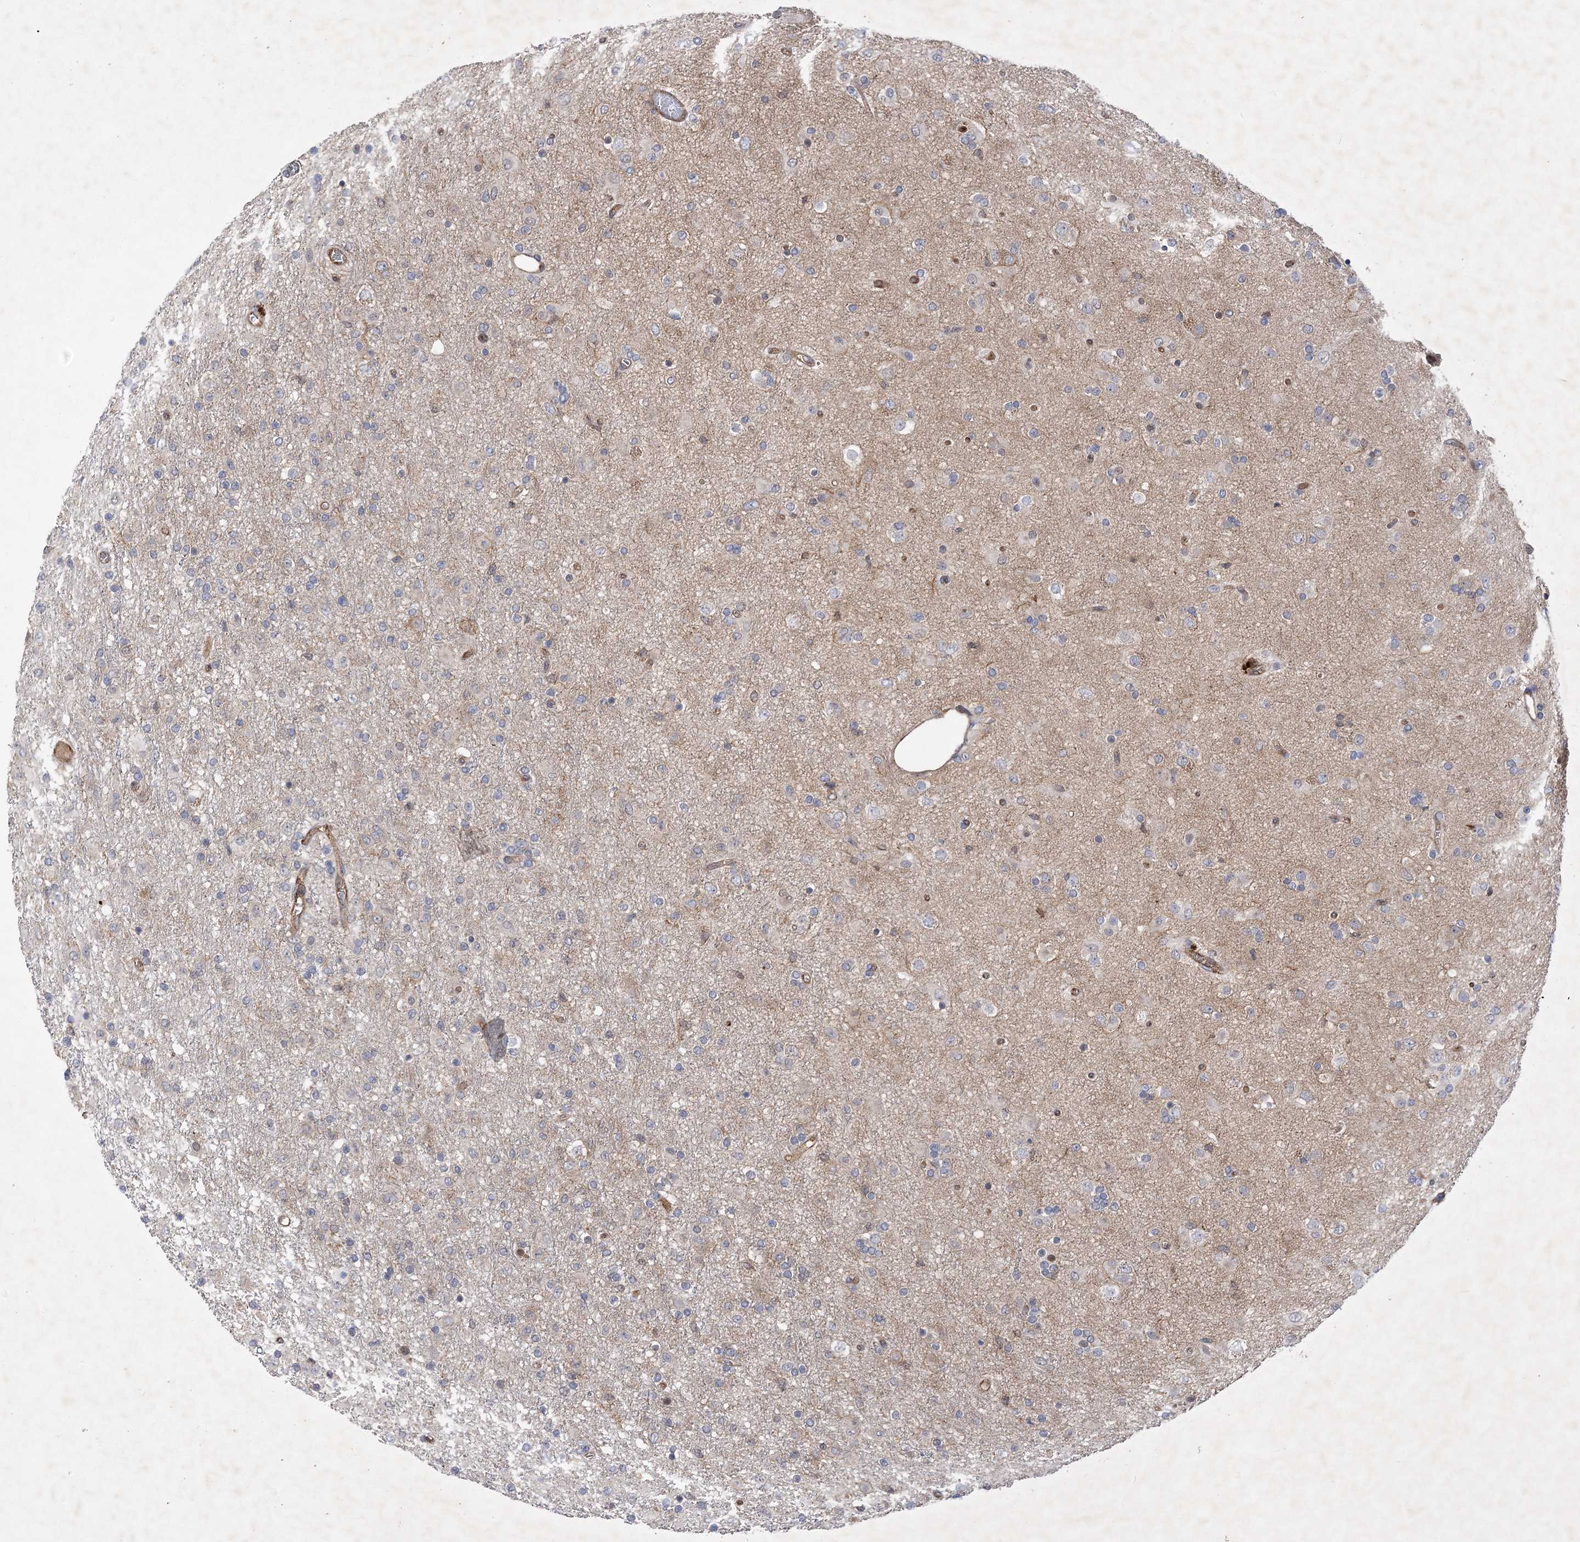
{"staining": {"intensity": "moderate", "quantity": "<25%", "location": "cytoplasmic/membranous"}, "tissue": "glioma", "cell_type": "Tumor cells", "image_type": "cancer", "snomed": [{"axis": "morphology", "description": "Glioma, malignant, Low grade"}, {"axis": "topography", "description": "Brain"}], "caption": "A low amount of moderate cytoplasmic/membranous positivity is identified in approximately <25% of tumor cells in glioma tissue.", "gene": "ARHGAP31", "patient": {"sex": "male", "age": 65}}